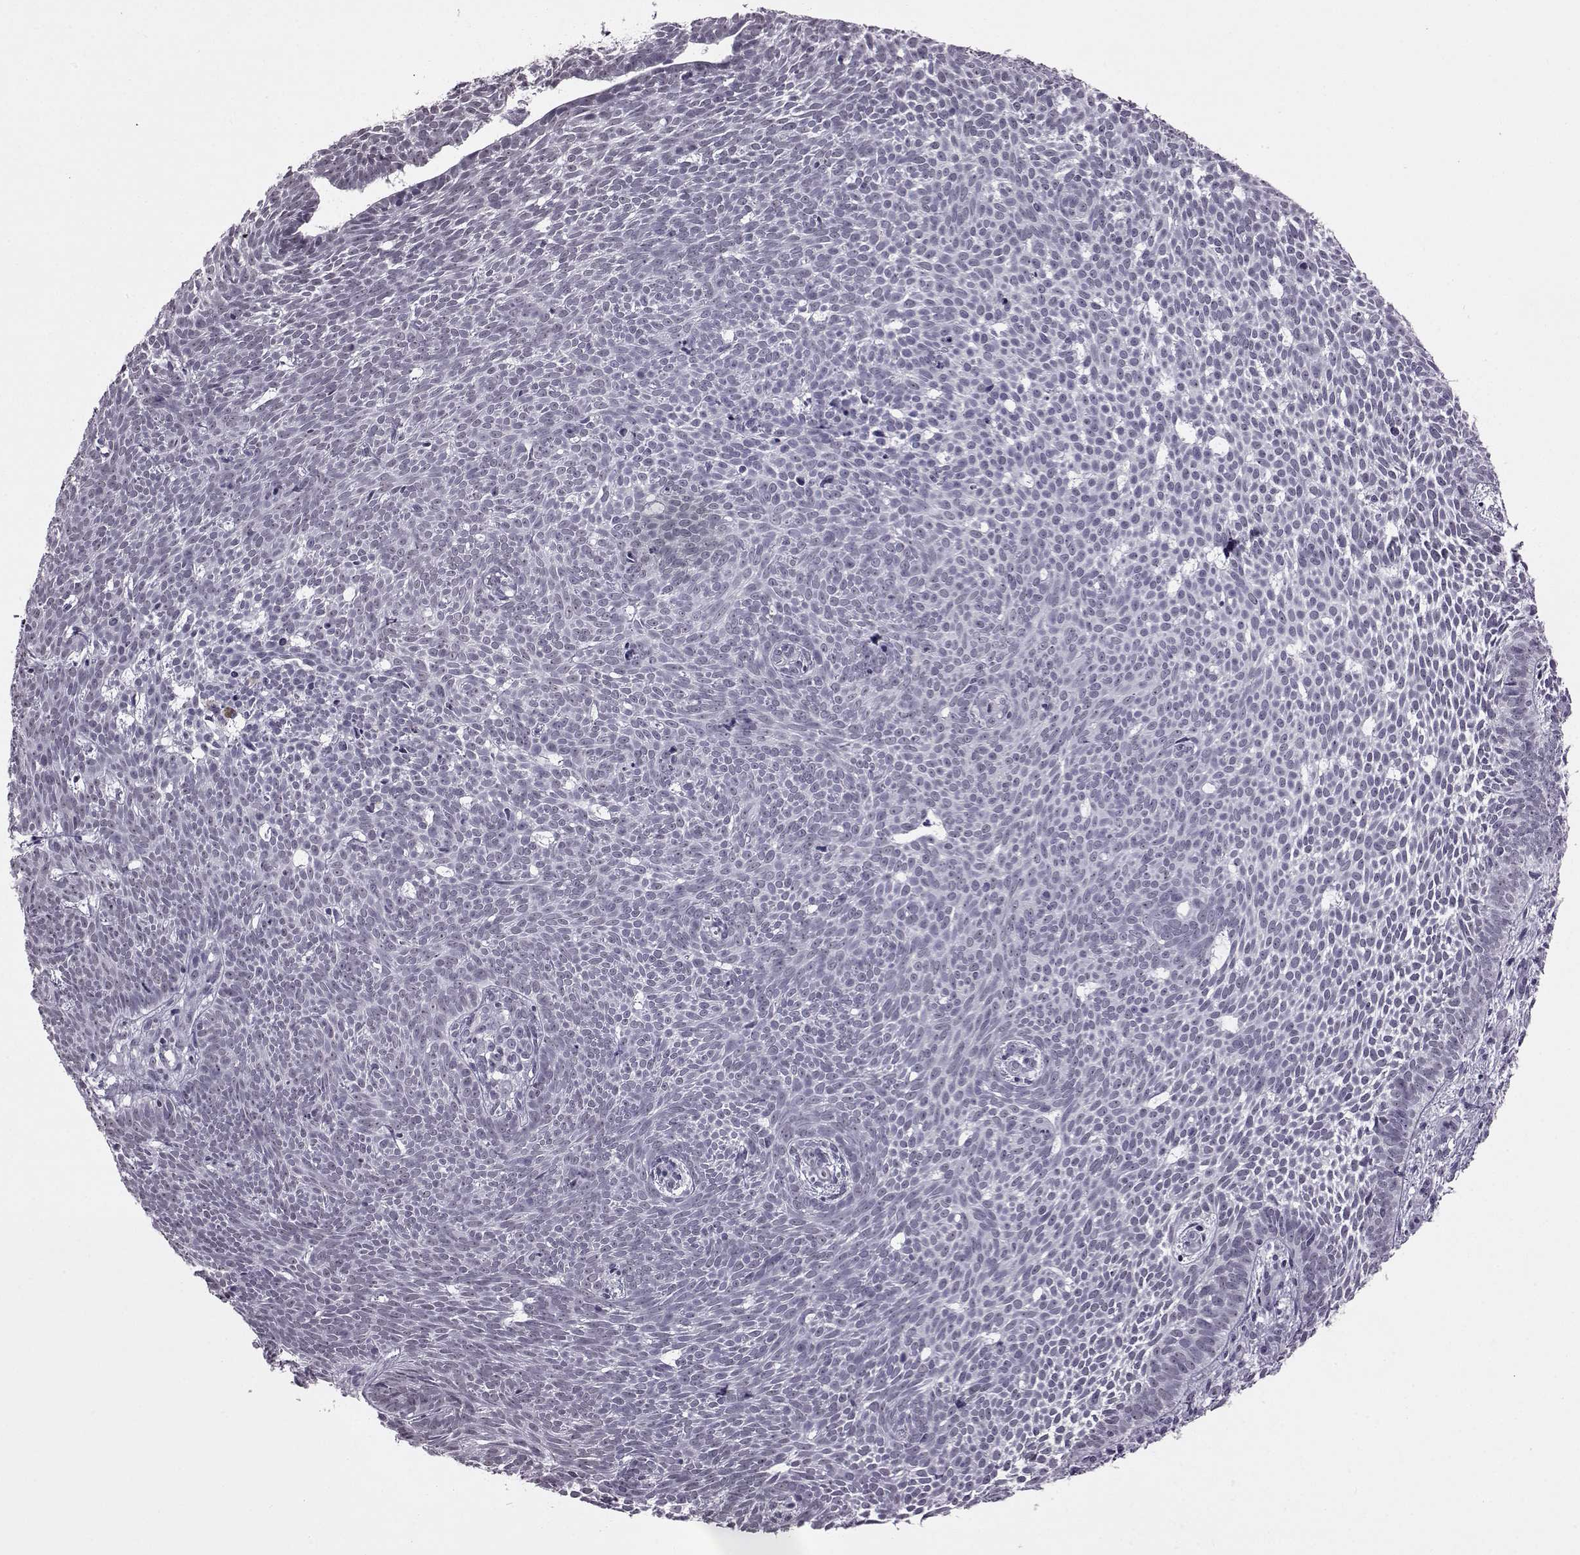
{"staining": {"intensity": "negative", "quantity": "none", "location": "none"}, "tissue": "skin cancer", "cell_type": "Tumor cells", "image_type": "cancer", "snomed": [{"axis": "morphology", "description": "Basal cell carcinoma"}, {"axis": "topography", "description": "Skin"}], "caption": "A micrograph of skin basal cell carcinoma stained for a protein demonstrates no brown staining in tumor cells. (DAB (3,3'-diaminobenzidine) IHC visualized using brightfield microscopy, high magnification).", "gene": "ADGRG2", "patient": {"sex": "male", "age": 59}}